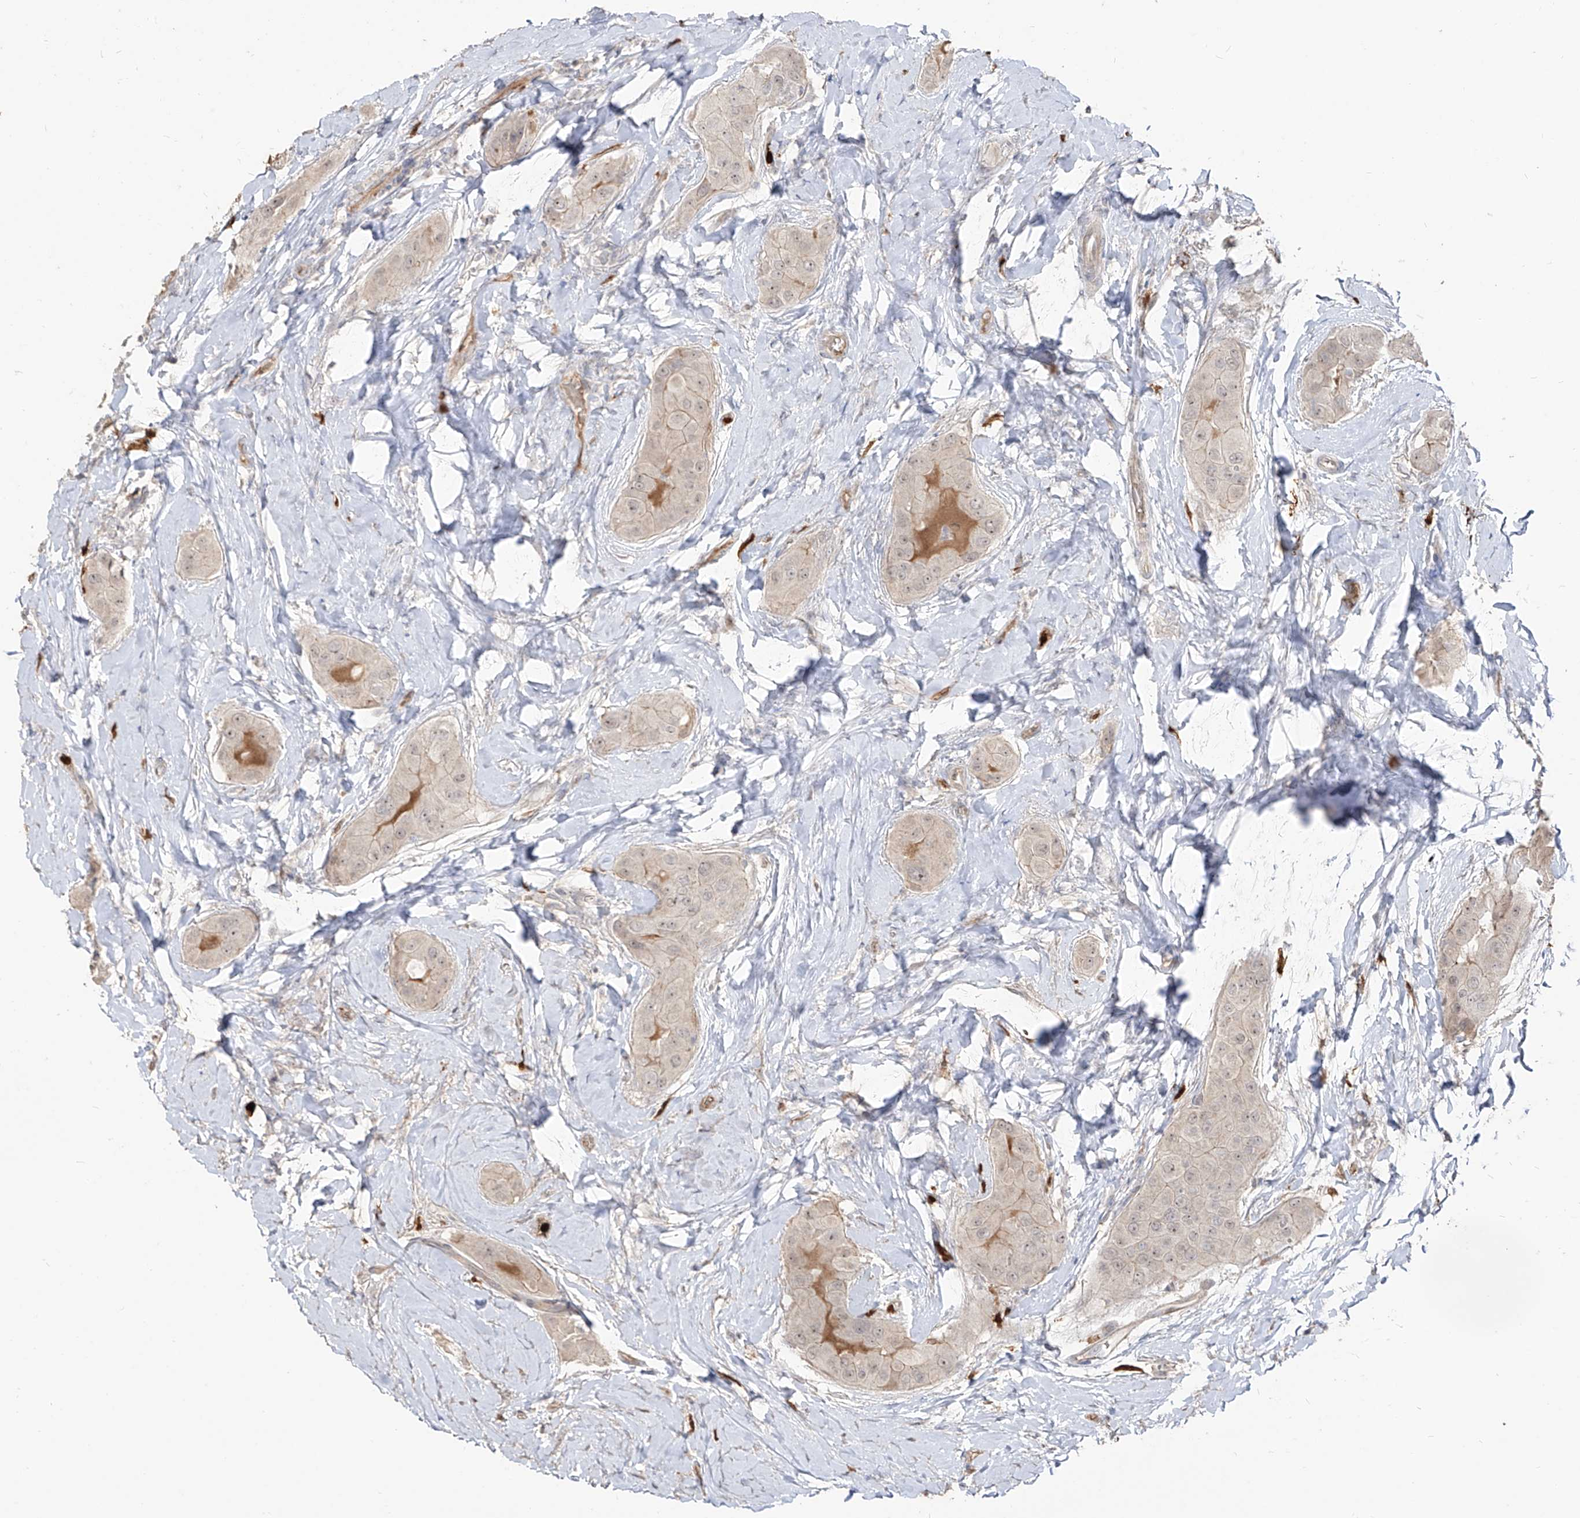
{"staining": {"intensity": "weak", "quantity": "25%-75%", "location": "cytoplasmic/membranous"}, "tissue": "thyroid cancer", "cell_type": "Tumor cells", "image_type": "cancer", "snomed": [{"axis": "morphology", "description": "Papillary adenocarcinoma, NOS"}, {"axis": "topography", "description": "Thyroid gland"}], "caption": "Weak cytoplasmic/membranous positivity for a protein is seen in approximately 25%-75% of tumor cells of papillary adenocarcinoma (thyroid) using immunohistochemistry (IHC).", "gene": "ZNF227", "patient": {"sex": "male", "age": 33}}